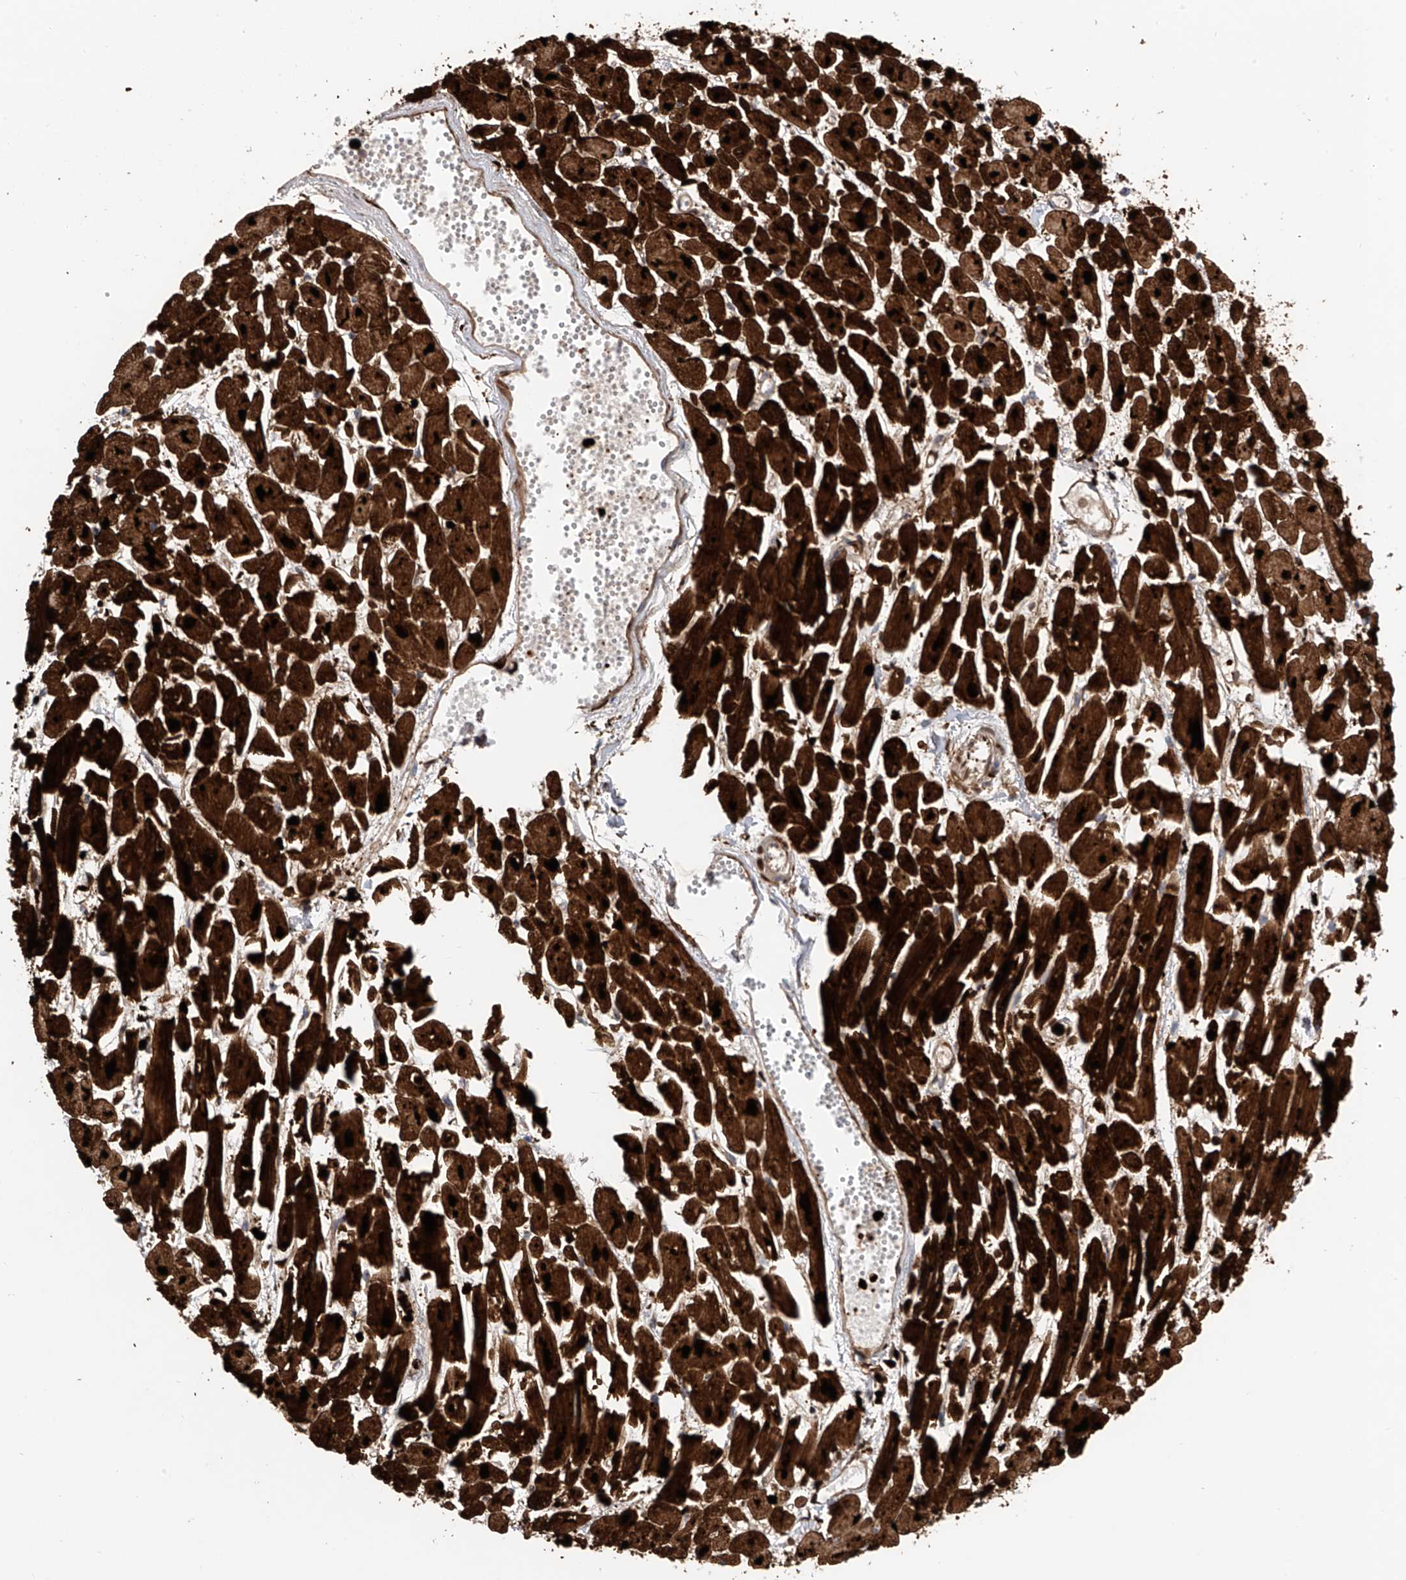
{"staining": {"intensity": "strong", "quantity": ">75%", "location": "cytoplasmic/membranous,nuclear"}, "tissue": "heart muscle", "cell_type": "Cardiomyocytes", "image_type": "normal", "snomed": [{"axis": "morphology", "description": "Normal tissue, NOS"}, {"axis": "topography", "description": "Heart"}], "caption": "This micrograph displays normal heart muscle stained with immunohistochemistry (IHC) to label a protein in brown. The cytoplasmic/membranous,nuclear of cardiomyocytes show strong positivity for the protein. Nuclei are counter-stained blue.", "gene": "DNAJC9", "patient": {"sex": "female", "age": 64}}